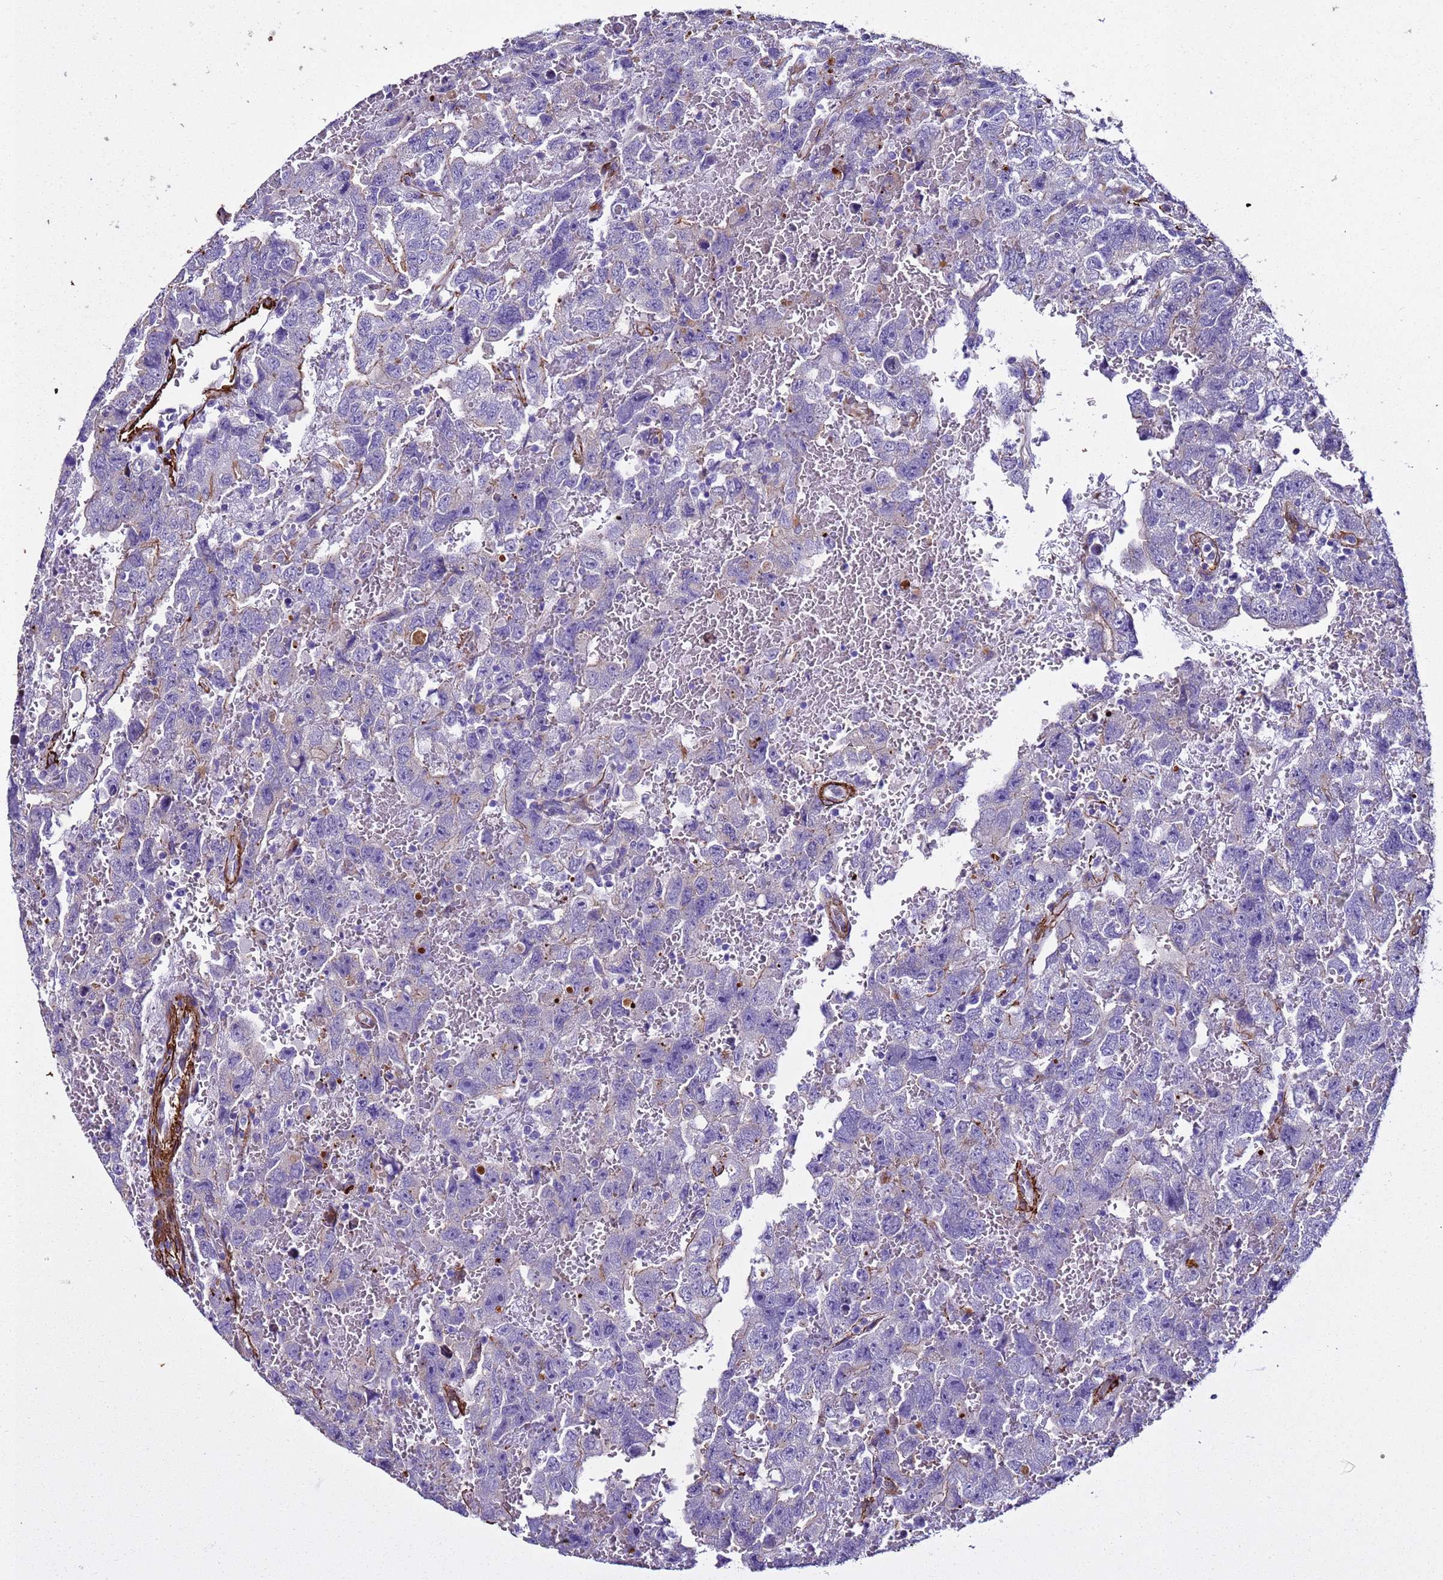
{"staining": {"intensity": "negative", "quantity": "none", "location": "none"}, "tissue": "testis cancer", "cell_type": "Tumor cells", "image_type": "cancer", "snomed": [{"axis": "morphology", "description": "Carcinoma, Embryonal, NOS"}, {"axis": "topography", "description": "Testis"}], "caption": "Immunohistochemistry micrograph of neoplastic tissue: human testis embryonal carcinoma stained with DAB exhibits no significant protein positivity in tumor cells.", "gene": "RABL2B", "patient": {"sex": "male", "age": 45}}